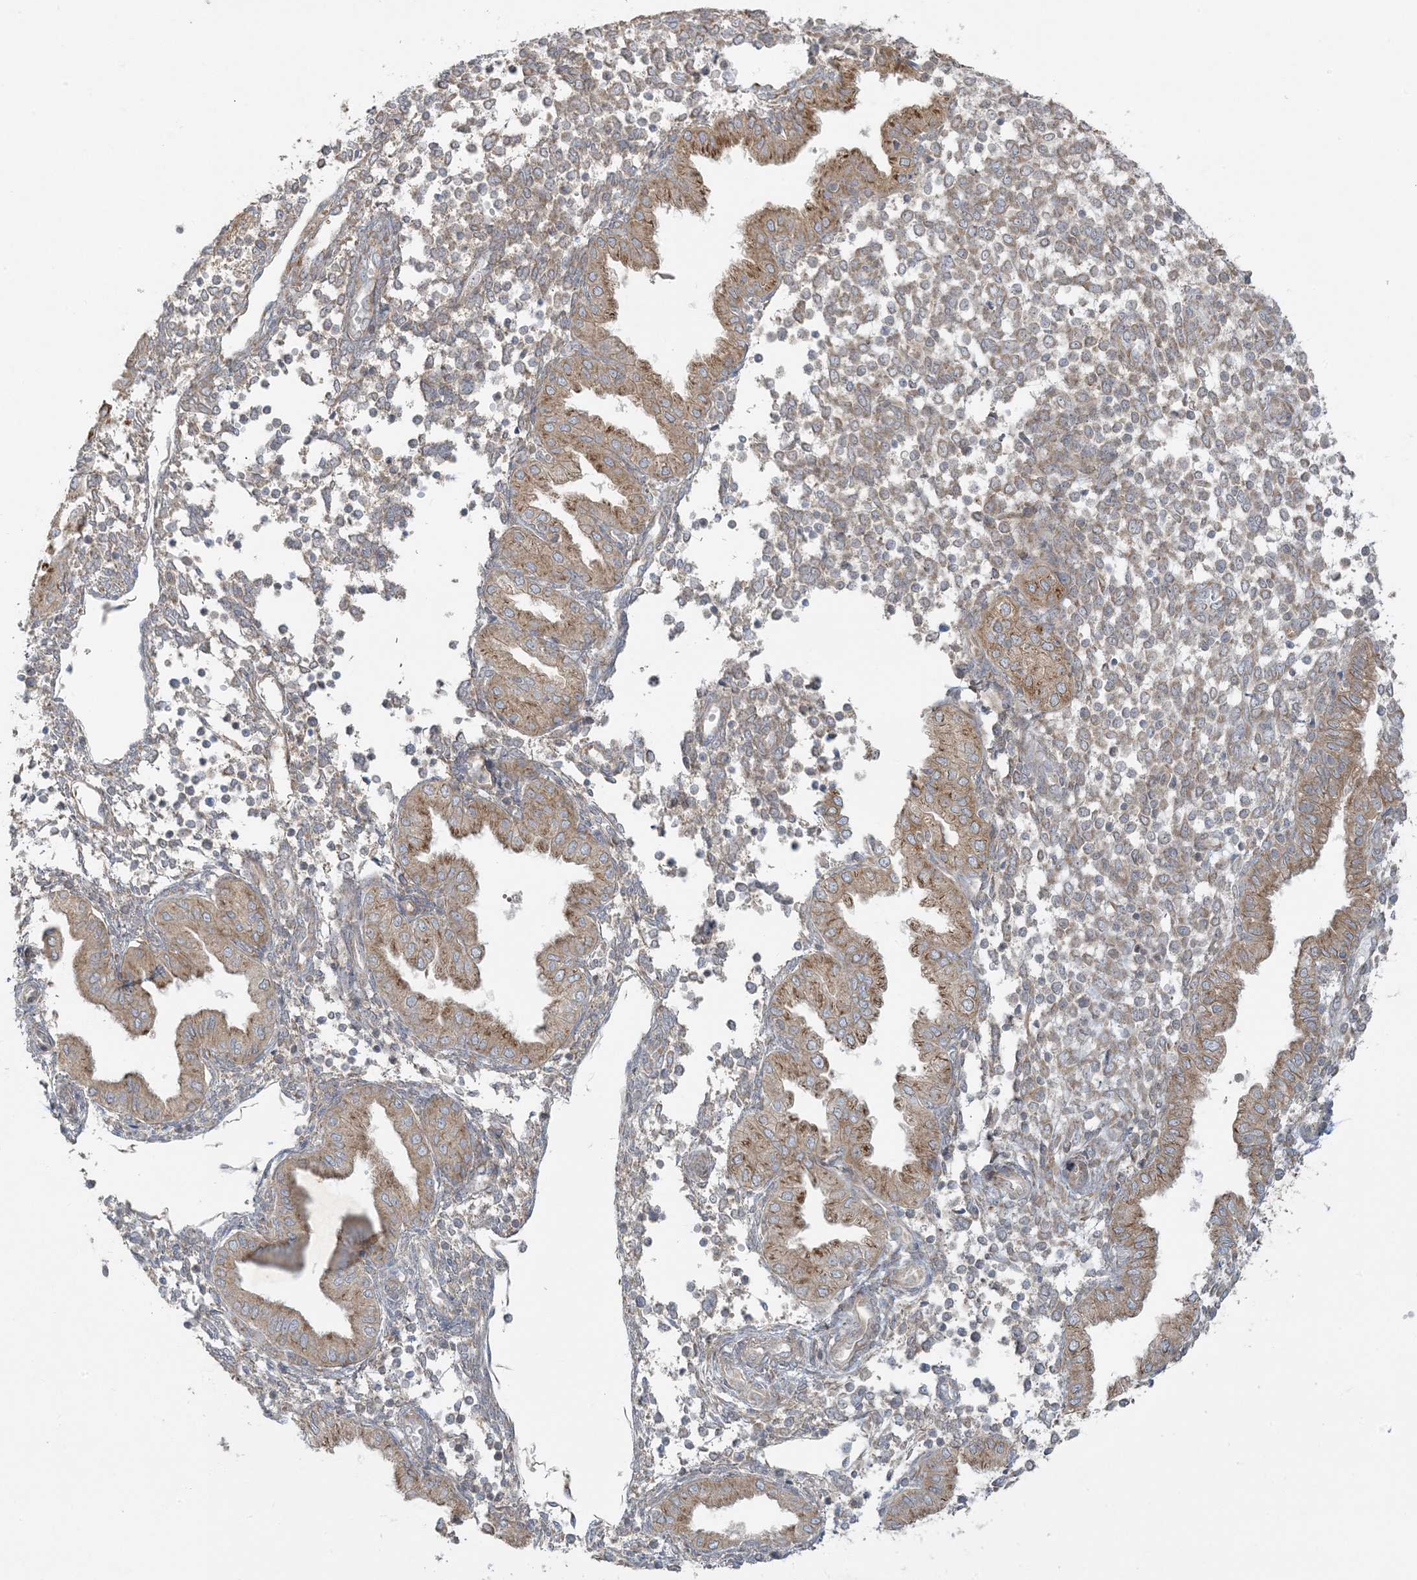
{"staining": {"intensity": "weak", "quantity": "25%-75%", "location": "cytoplasmic/membranous"}, "tissue": "endometrium", "cell_type": "Cells in endometrial stroma", "image_type": "normal", "snomed": [{"axis": "morphology", "description": "Normal tissue, NOS"}, {"axis": "topography", "description": "Endometrium"}], "caption": "Protein positivity by IHC demonstrates weak cytoplasmic/membranous staining in approximately 25%-75% of cells in endometrial stroma in benign endometrium. (Brightfield microscopy of DAB IHC at high magnification).", "gene": "ZNF263", "patient": {"sex": "female", "age": 53}}